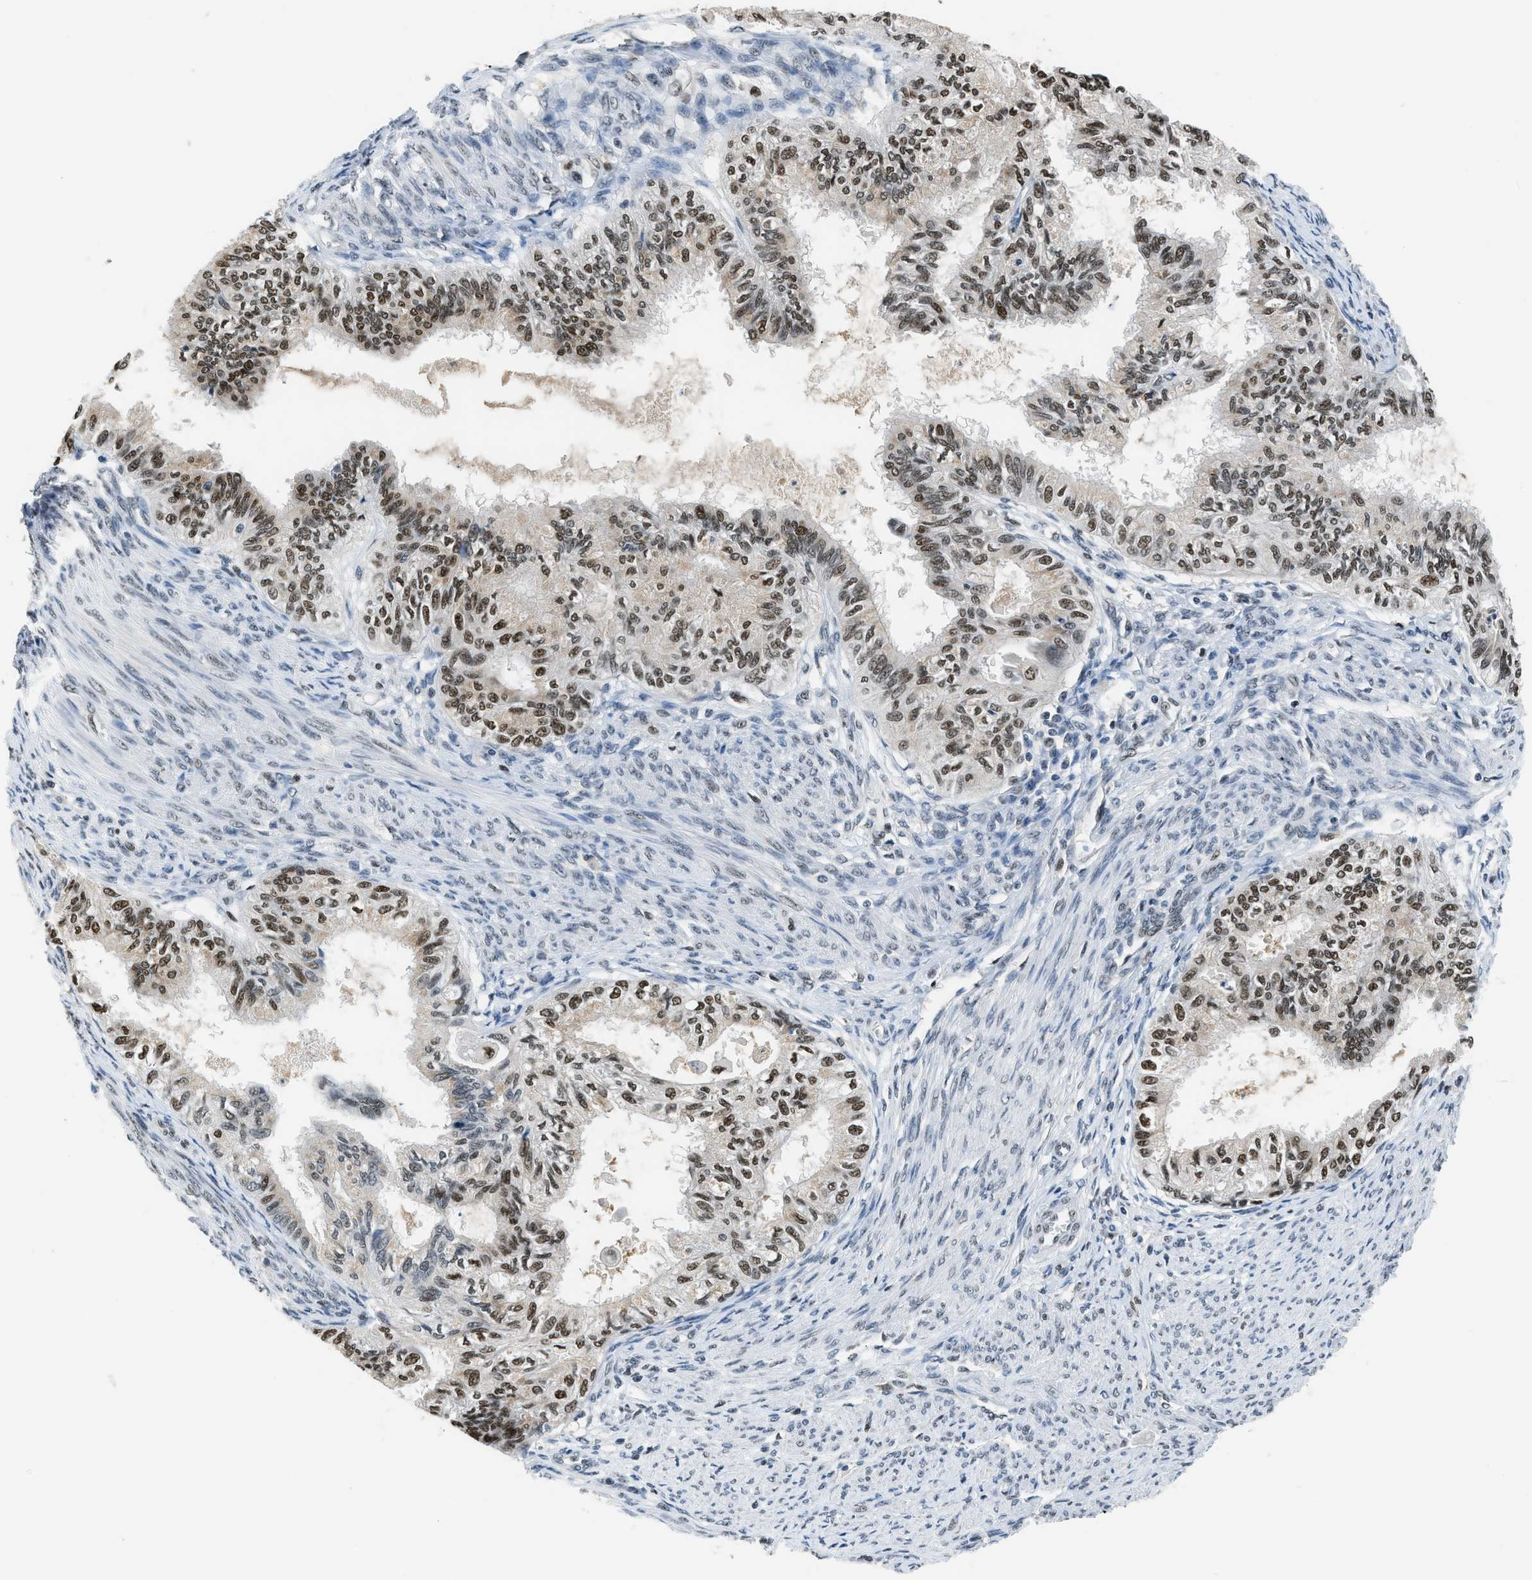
{"staining": {"intensity": "moderate", "quantity": ">75%", "location": "nuclear"}, "tissue": "cervical cancer", "cell_type": "Tumor cells", "image_type": "cancer", "snomed": [{"axis": "morphology", "description": "Normal tissue, NOS"}, {"axis": "morphology", "description": "Adenocarcinoma, NOS"}, {"axis": "topography", "description": "Cervix"}, {"axis": "topography", "description": "Endometrium"}], "caption": "Approximately >75% of tumor cells in human cervical cancer show moderate nuclear protein positivity as visualized by brown immunohistochemical staining.", "gene": "ALX1", "patient": {"sex": "female", "age": 86}}